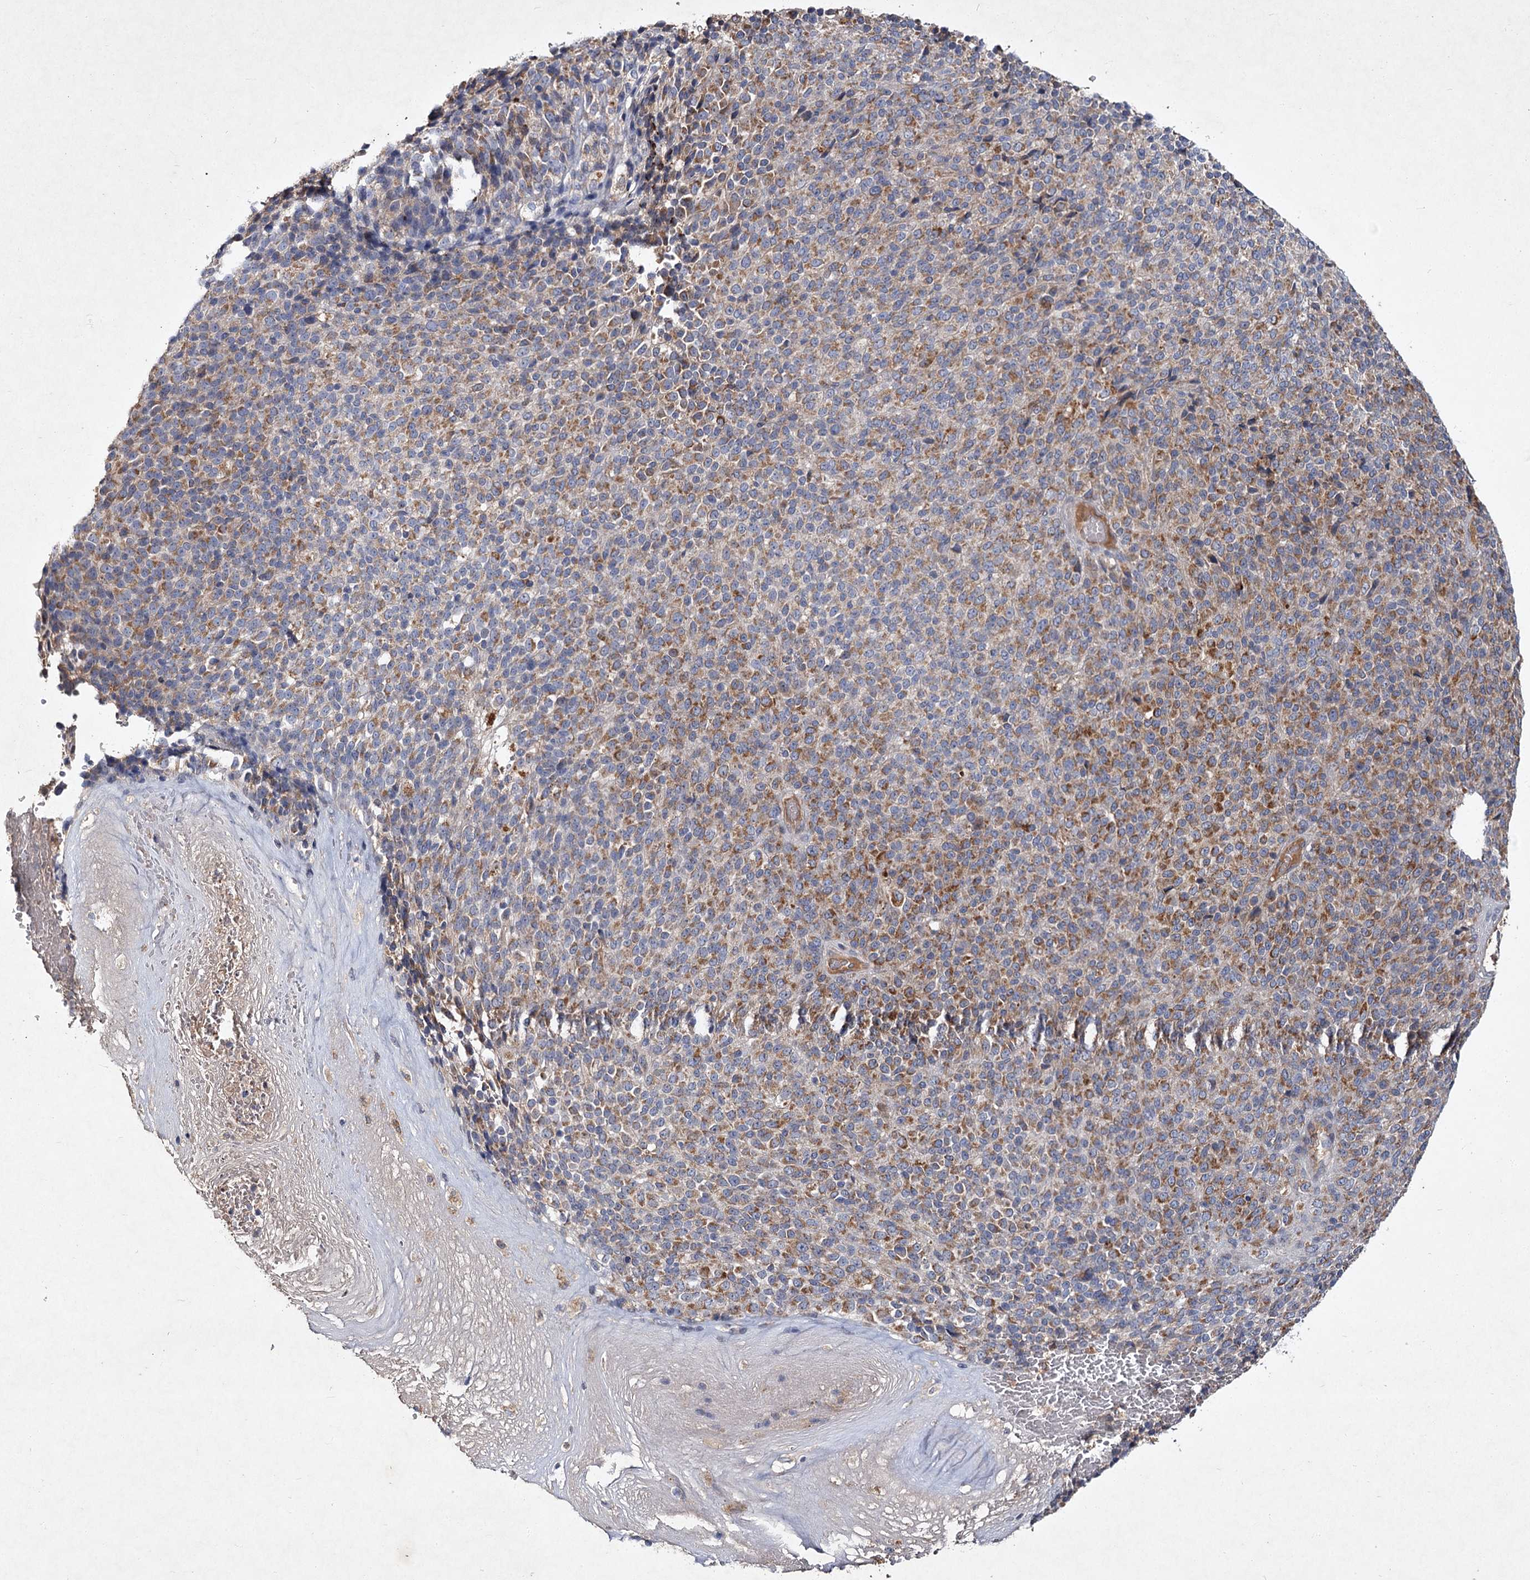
{"staining": {"intensity": "moderate", "quantity": ">75%", "location": "cytoplasmic/membranous"}, "tissue": "melanoma", "cell_type": "Tumor cells", "image_type": "cancer", "snomed": [{"axis": "morphology", "description": "Malignant melanoma, Metastatic site"}, {"axis": "topography", "description": "Brain"}], "caption": "An immunohistochemistry micrograph of tumor tissue is shown. Protein staining in brown shows moderate cytoplasmic/membranous positivity in malignant melanoma (metastatic site) within tumor cells.", "gene": "MFN1", "patient": {"sex": "female", "age": 56}}